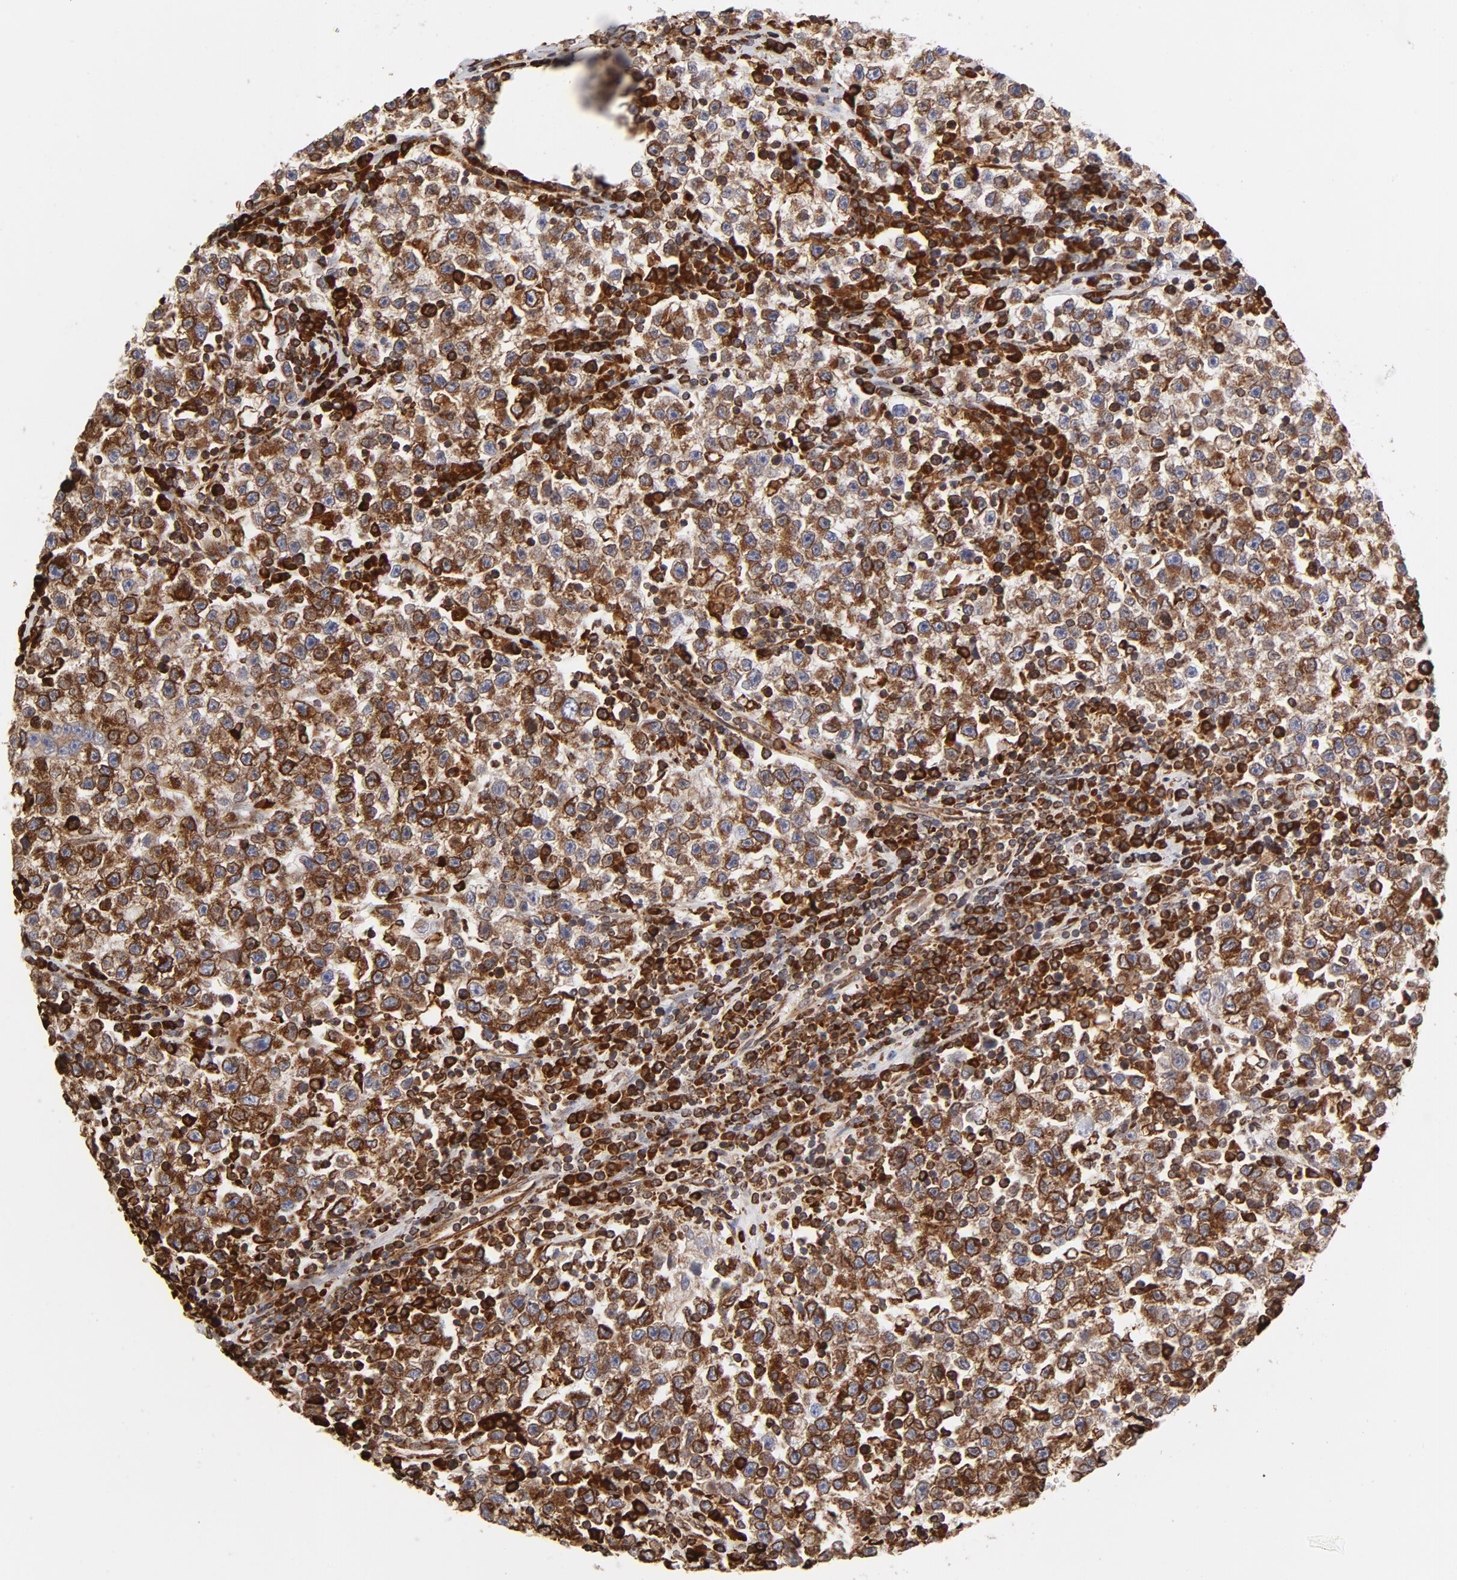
{"staining": {"intensity": "strong", "quantity": ">75%", "location": "cytoplasmic/membranous"}, "tissue": "testis cancer", "cell_type": "Tumor cells", "image_type": "cancer", "snomed": [{"axis": "morphology", "description": "Seminoma, NOS"}, {"axis": "topography", "description": "Testis"}], "caption": "Immunohistochemistry (IHC) of human testis seminoma shows high levels of strong cytoplasmic/membranous positivity in approximately >75% of tumor cells. The staining is performed using DAB (3,3'-diaminobenzidine) brown chromogen to label protein expression. The nuclei are counter-stained blue using hematoxylin.", "gene": "CANX", "patient": {"sex": "male", "age": 22}}